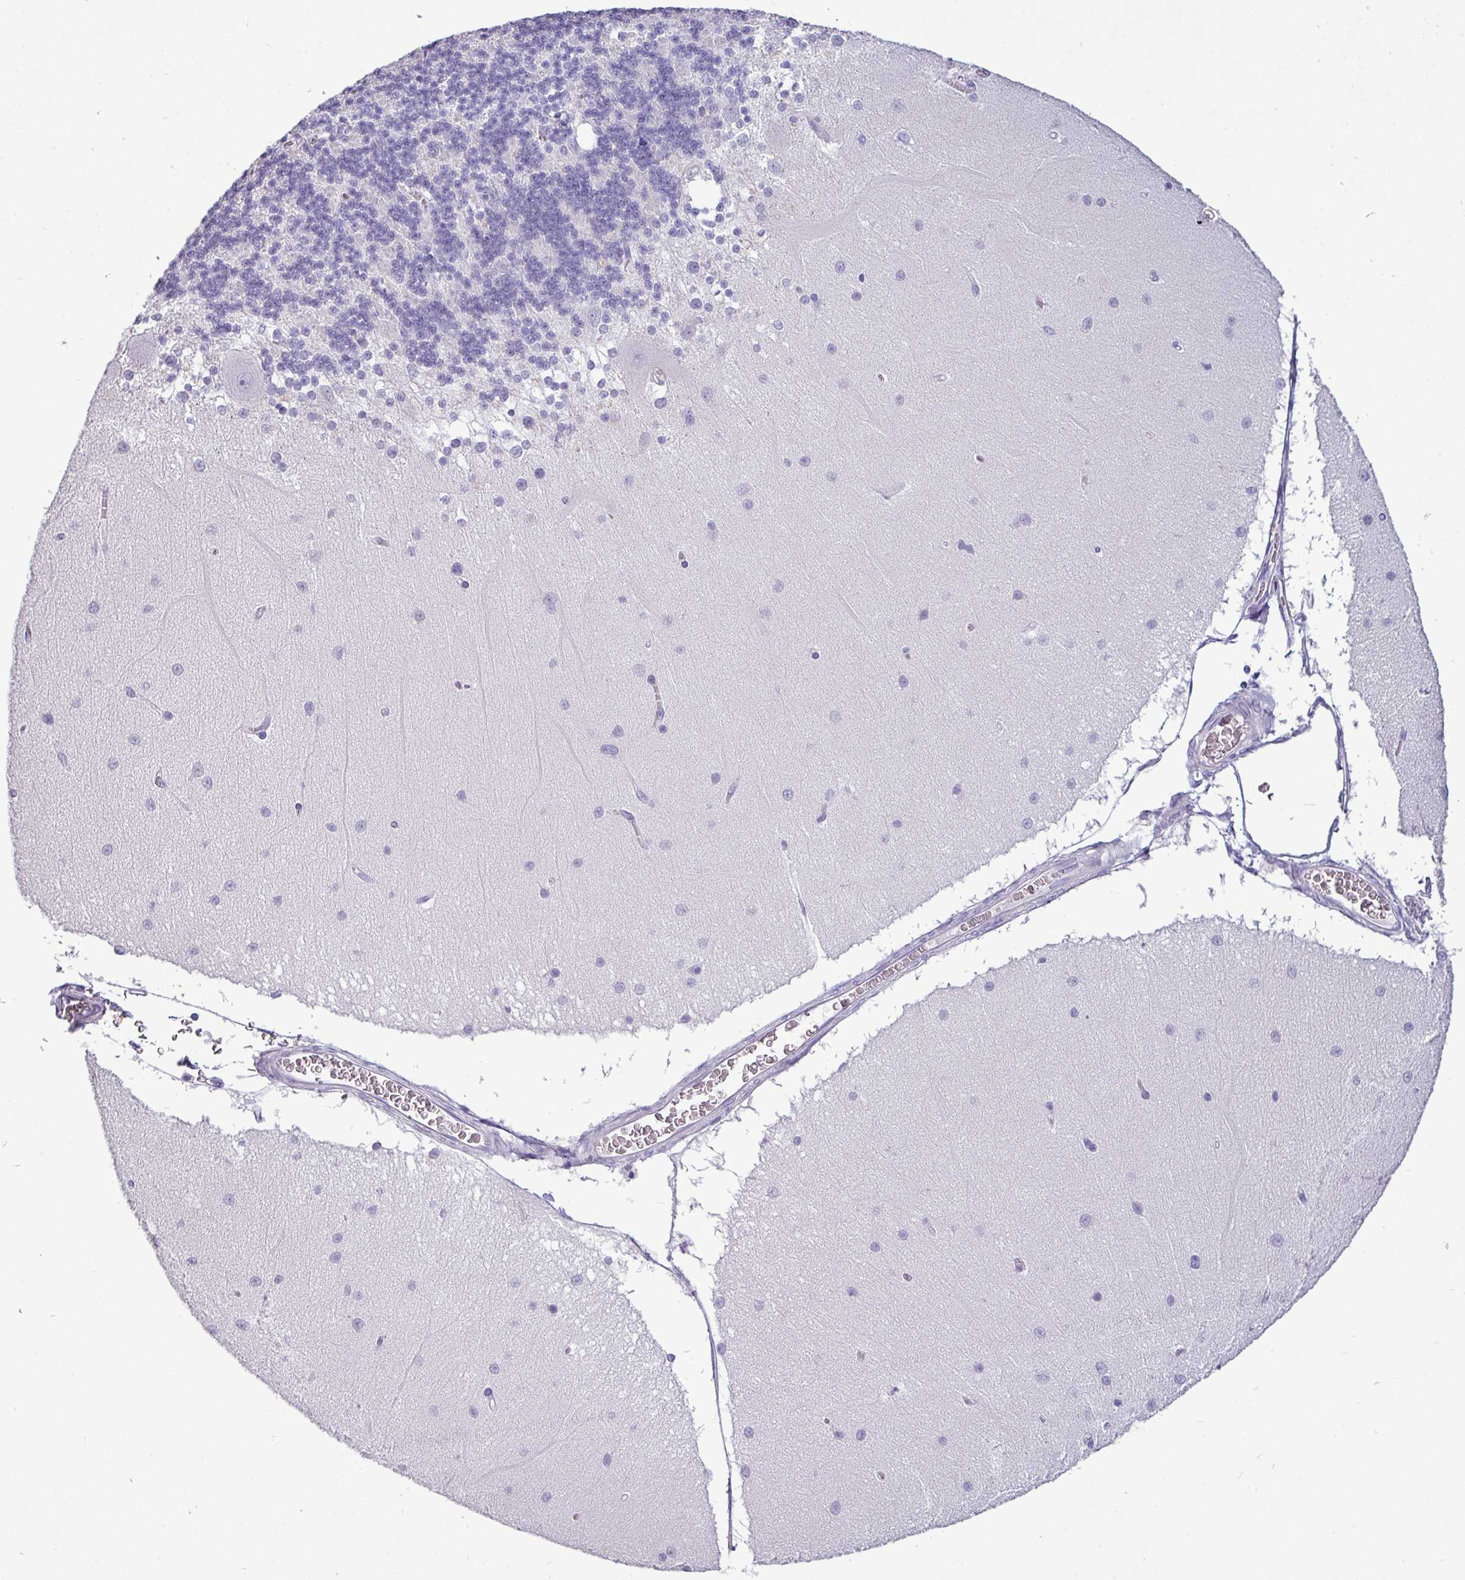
{"staining": {"intensity": "negative", "quantity": "none", "location": "none"}, "tissue": "cerebellum", "cell_type": "Cells in granular layer", "image_type": "normal", "snomed": [{"axis": "morphology", "description": "Normal tissue, NOS"}, {"axis": "topography", "description": "Cerebellum"}], "caption": "High power microscopy image of an IHC micrograph of normal cerebellum, revealing no significant staining in cells in granular layer.", "gene": "TMEM91", "patient": {"sex": "female", "age": 54}}